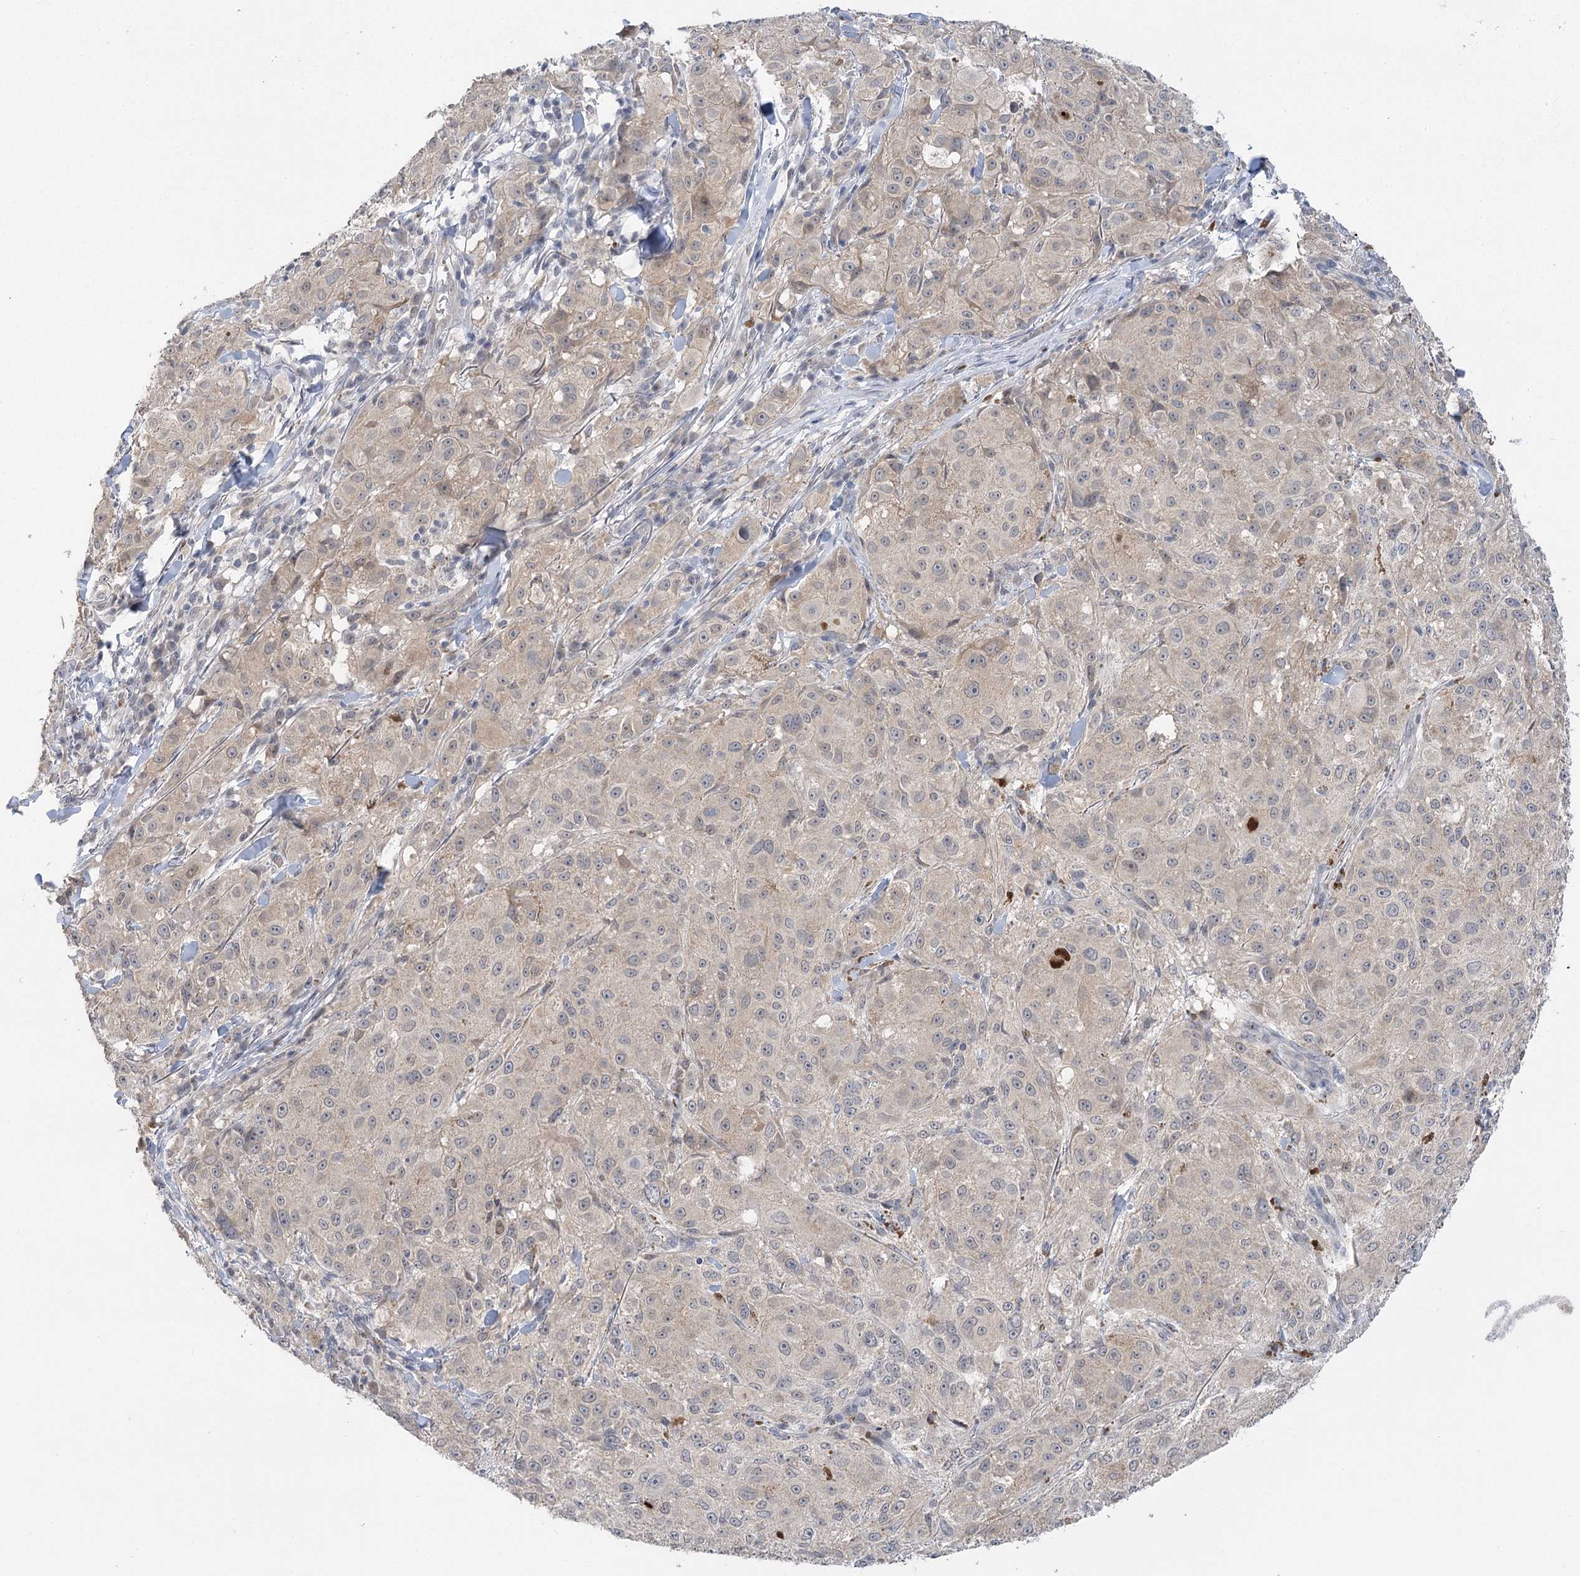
{"staining": {"intensity": "negative", "quantity": "none", "location": "none"}, "tissue": "melanoma", "cell_type": "Tumor cells", "image_type": "cancer", "snomed": [{"axis": "morphology", "description": "Necrosis, NOS"}, {"axis": "morphology", "description": "Malignant melanoma, NOS"}, {"axis": "topography", "description": "Skin"}], "caption": "Melanoma was stained to show a protein in brown. There is no significant positivity in tumor cells.", "gene": "PHYHIPL", "patient": {"sex": "female", "age": 87}}